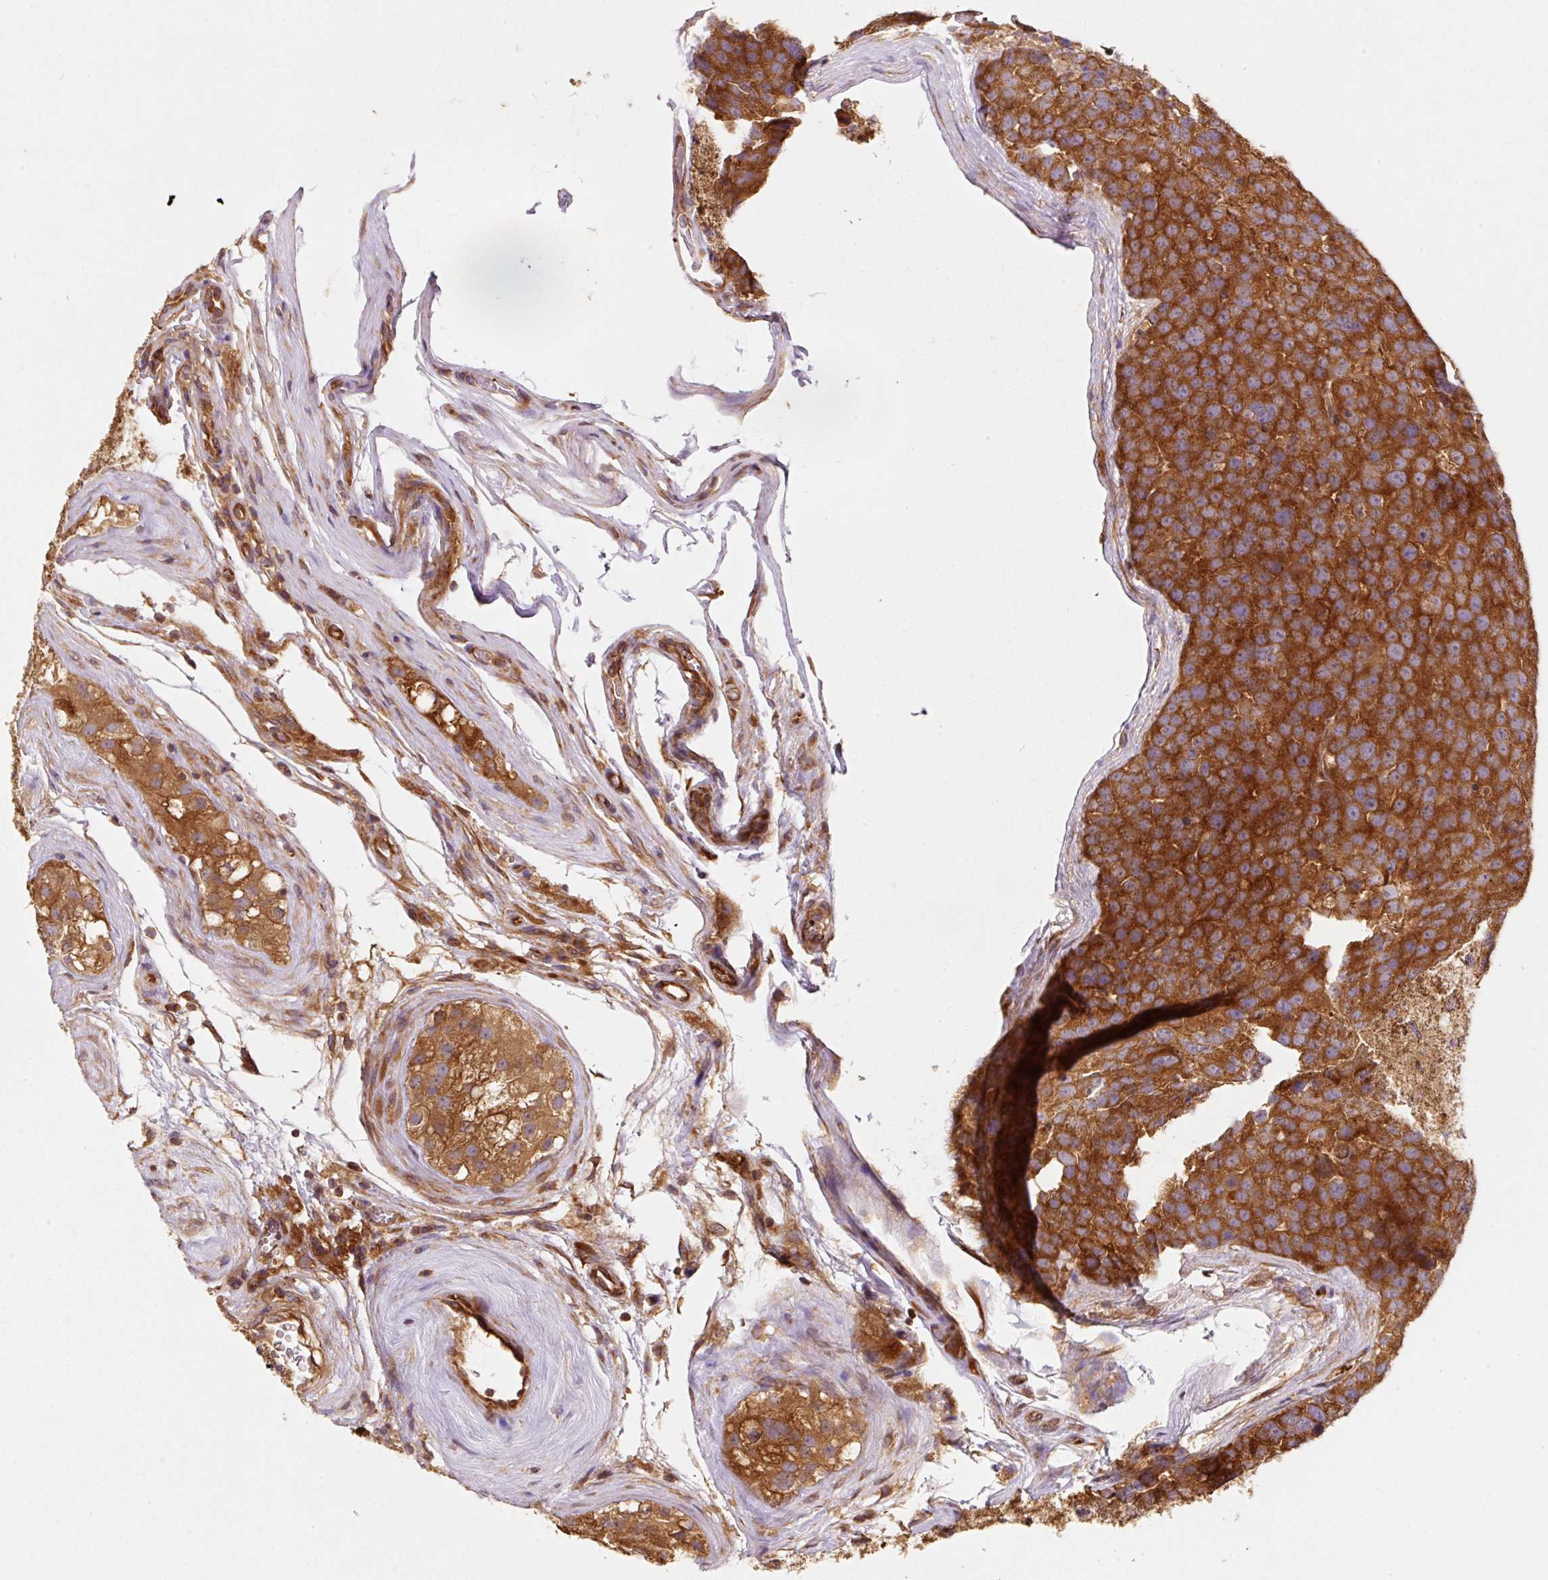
{"staining": {"intensity": "strong", "quantity": ">75%", "location": "cytoplasmic/membranous"}, "tissue": "testis cancer", "cell_type": "Tumor cells", "image_type": "cancer", "snomed": [{"axis": "morphology", "description": "Seminoma, NOS"}, {"axis": "topography", "description": "Testis"}], "caption": "High-power microscopy captured an immunohistochemistry image of testis cancer (seminoma), revealing strong cytoplasmic/membranous positivity in about >75% of tumor cells.", "gene": "EIF2S2", "patient": {"sex": "male", "age": 71}}